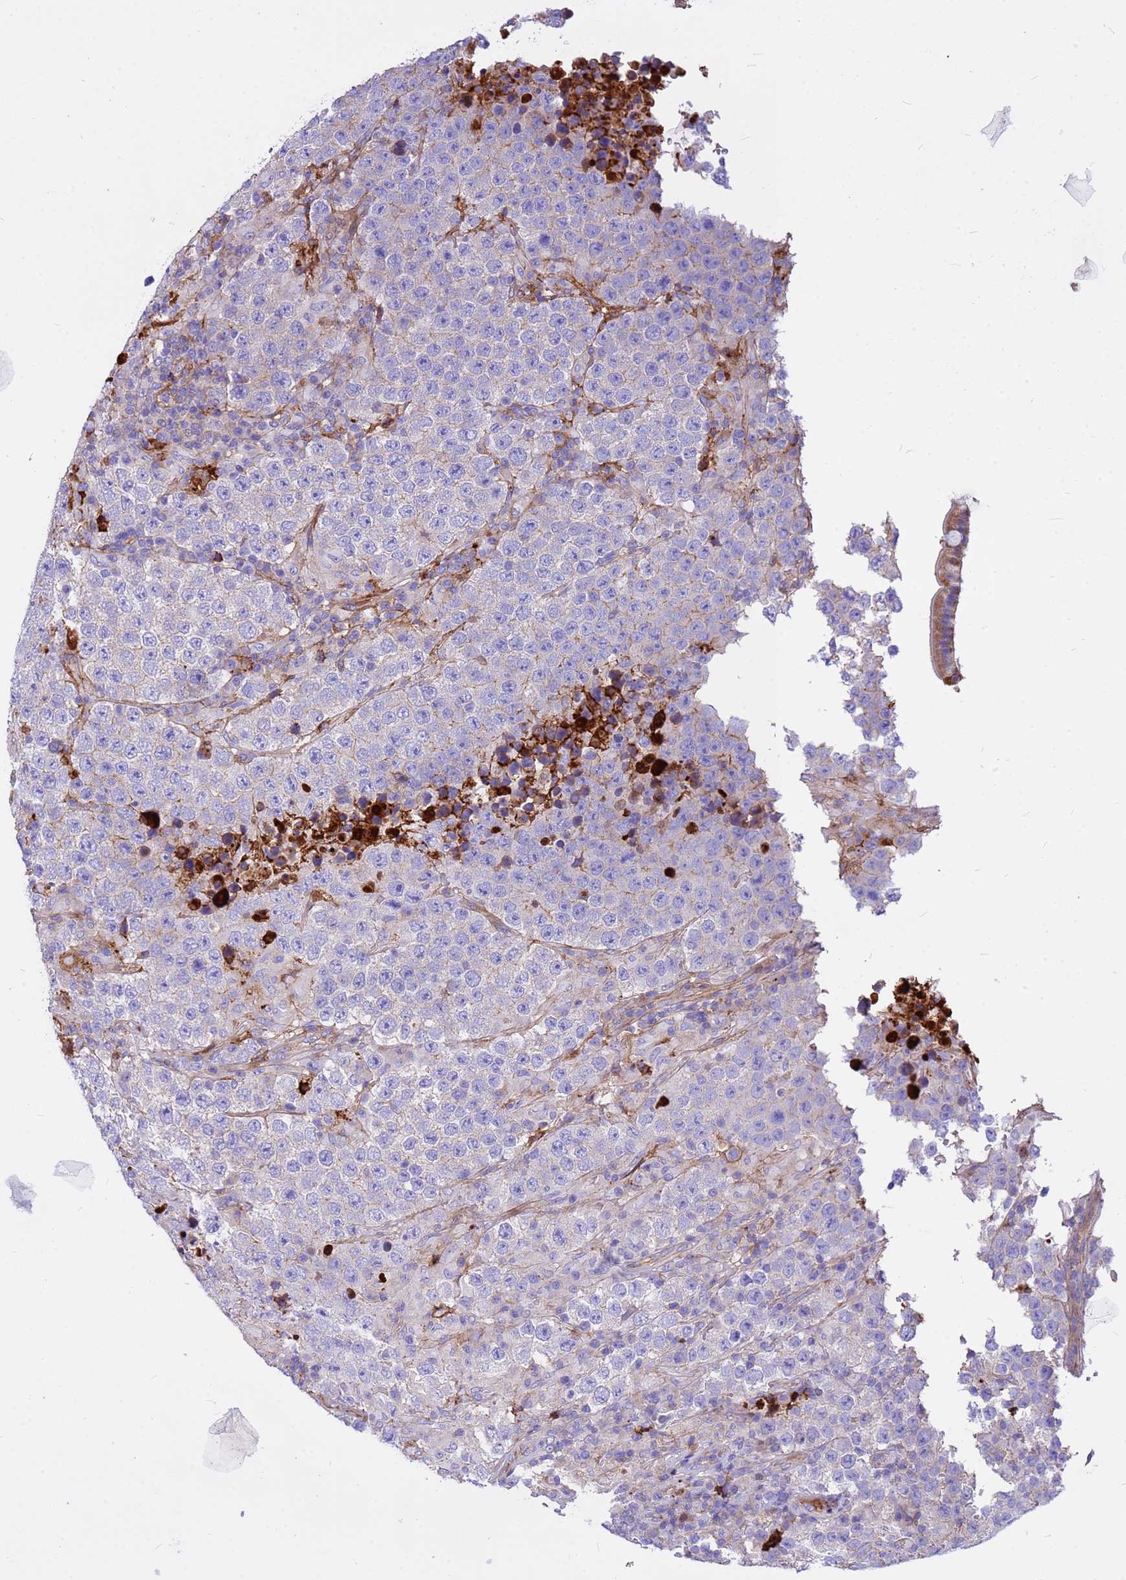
{"staining": {"intensity": "negative", "quantity": "none", "location": "none"}, "tissue": "testis cancer", "cell_type": "Tumor cells", "image_type": "cancer", "snomed": [{"axis": "morphology", "description": "Normal tissue, NOS"}, {"axis": "morphology", "description": "Urothelial carcinoma, High grade"}, {"axis": "morphology", "description": "Seminoma, NOS"}, {"axis": "morphology", "description": "Carcinoma, Embryonal, NOS"}, {"axis": "topography", "description": "Urinary bladder"}, {"axis": "topography", "description": "Testis"}], "caption": "Histopathology image shows no significant protein positivity in tumor cells of testis cancer (high-grade urothelial carcinoma). Nuclei are stained in blue.", "gene": "CRHBP", "patient": {"sex": "male", "age": 41}}